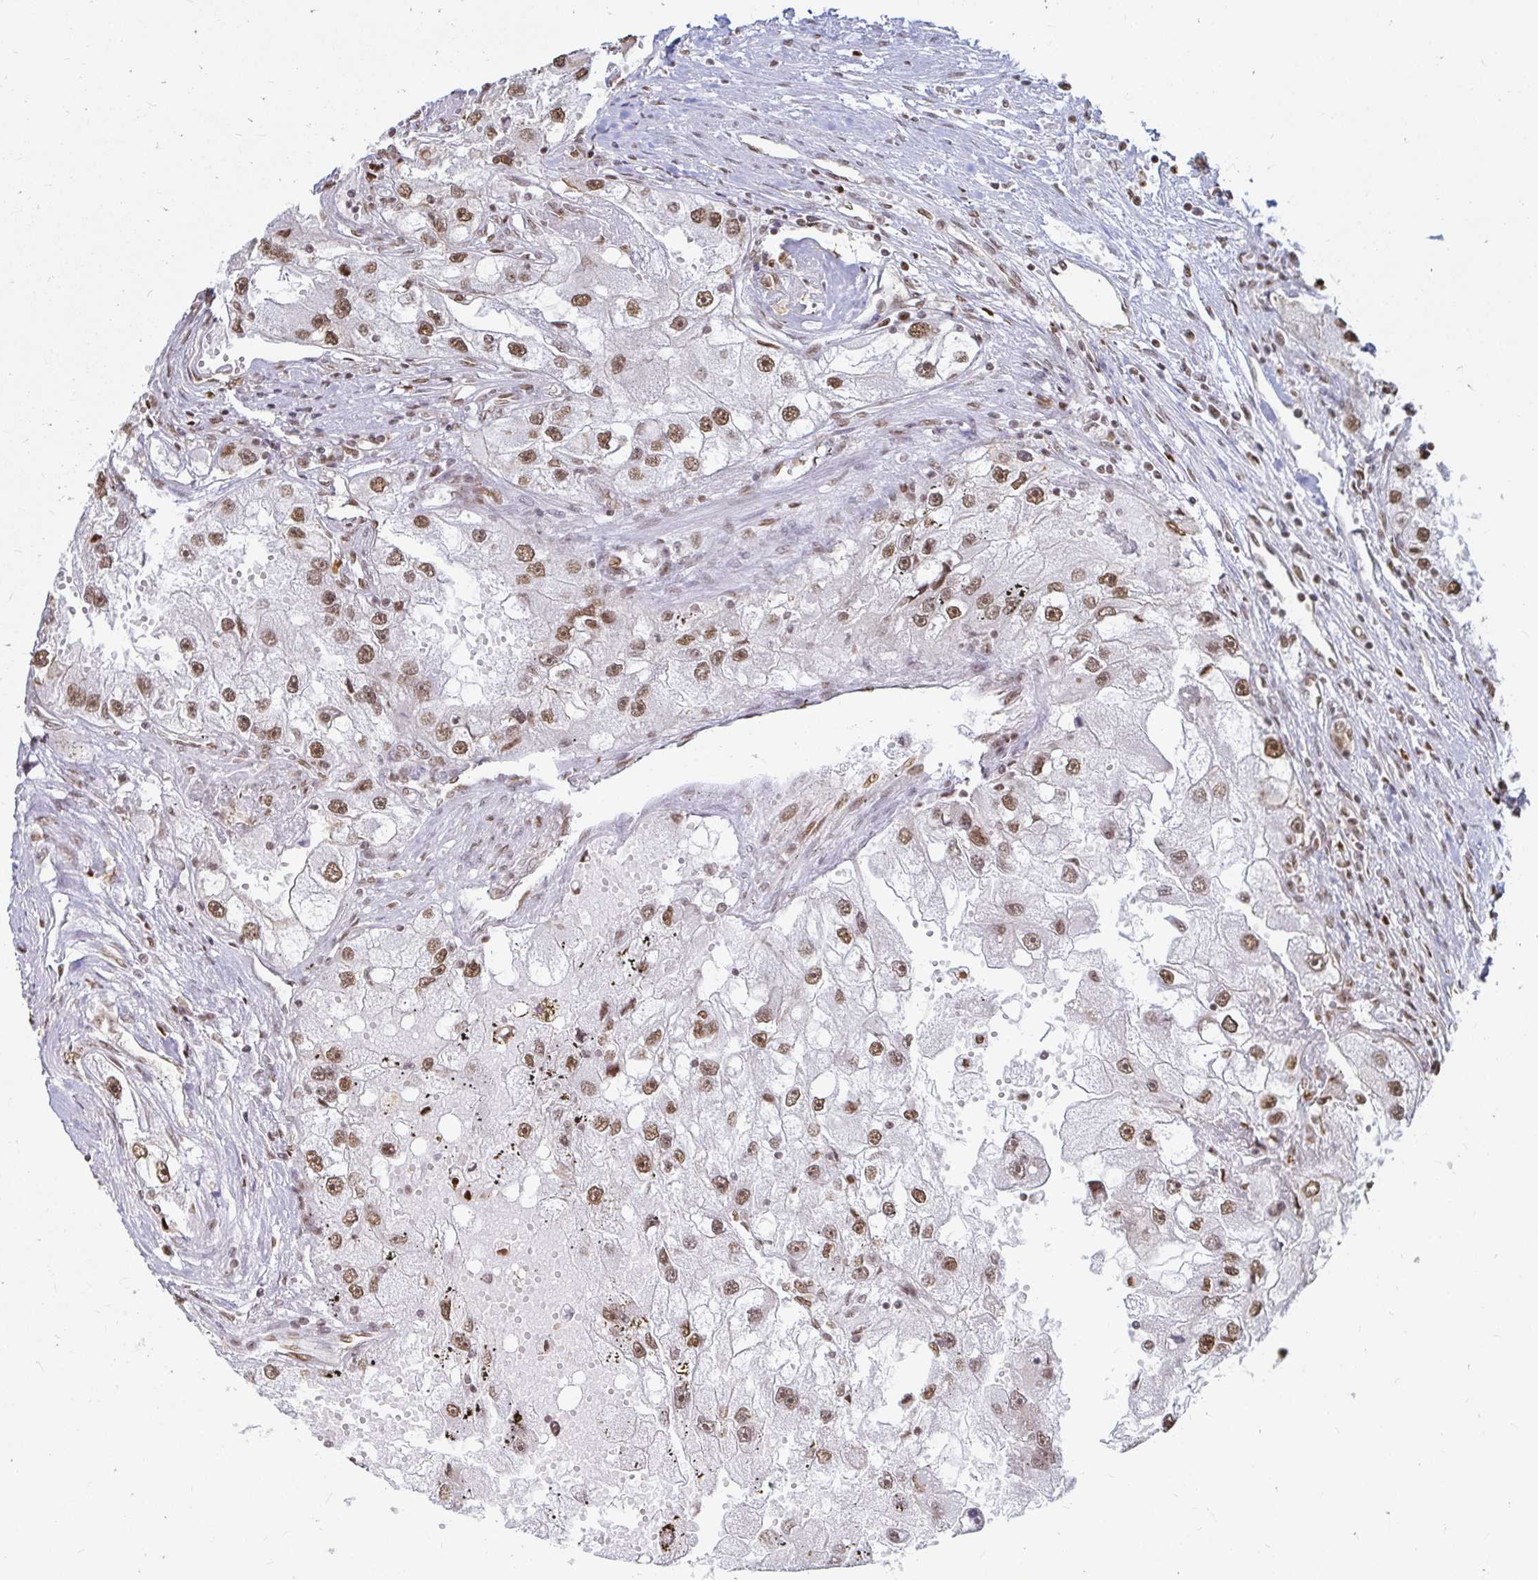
{"staining": {"intensity": "moderate", "quantity": ">75%", "location": "nuclear"}, "tissue": "renal cancer", "cell_type": "Tumor cells", "image_type": "cancer", "snomed": [{"axis": "morphology", "description": "Adenocarcinoma, NOS"}, {"axis": "topography", "description": "Kidney"}], "caption": "The photomicrograph reveals staining of renal cancer, revealing moderate nuclear protein expression (brown color) within tumor cells. Nuclei are stained in blue.", "gene": "HNRNPU", "patient": {"sex": "male", "age": 63}}